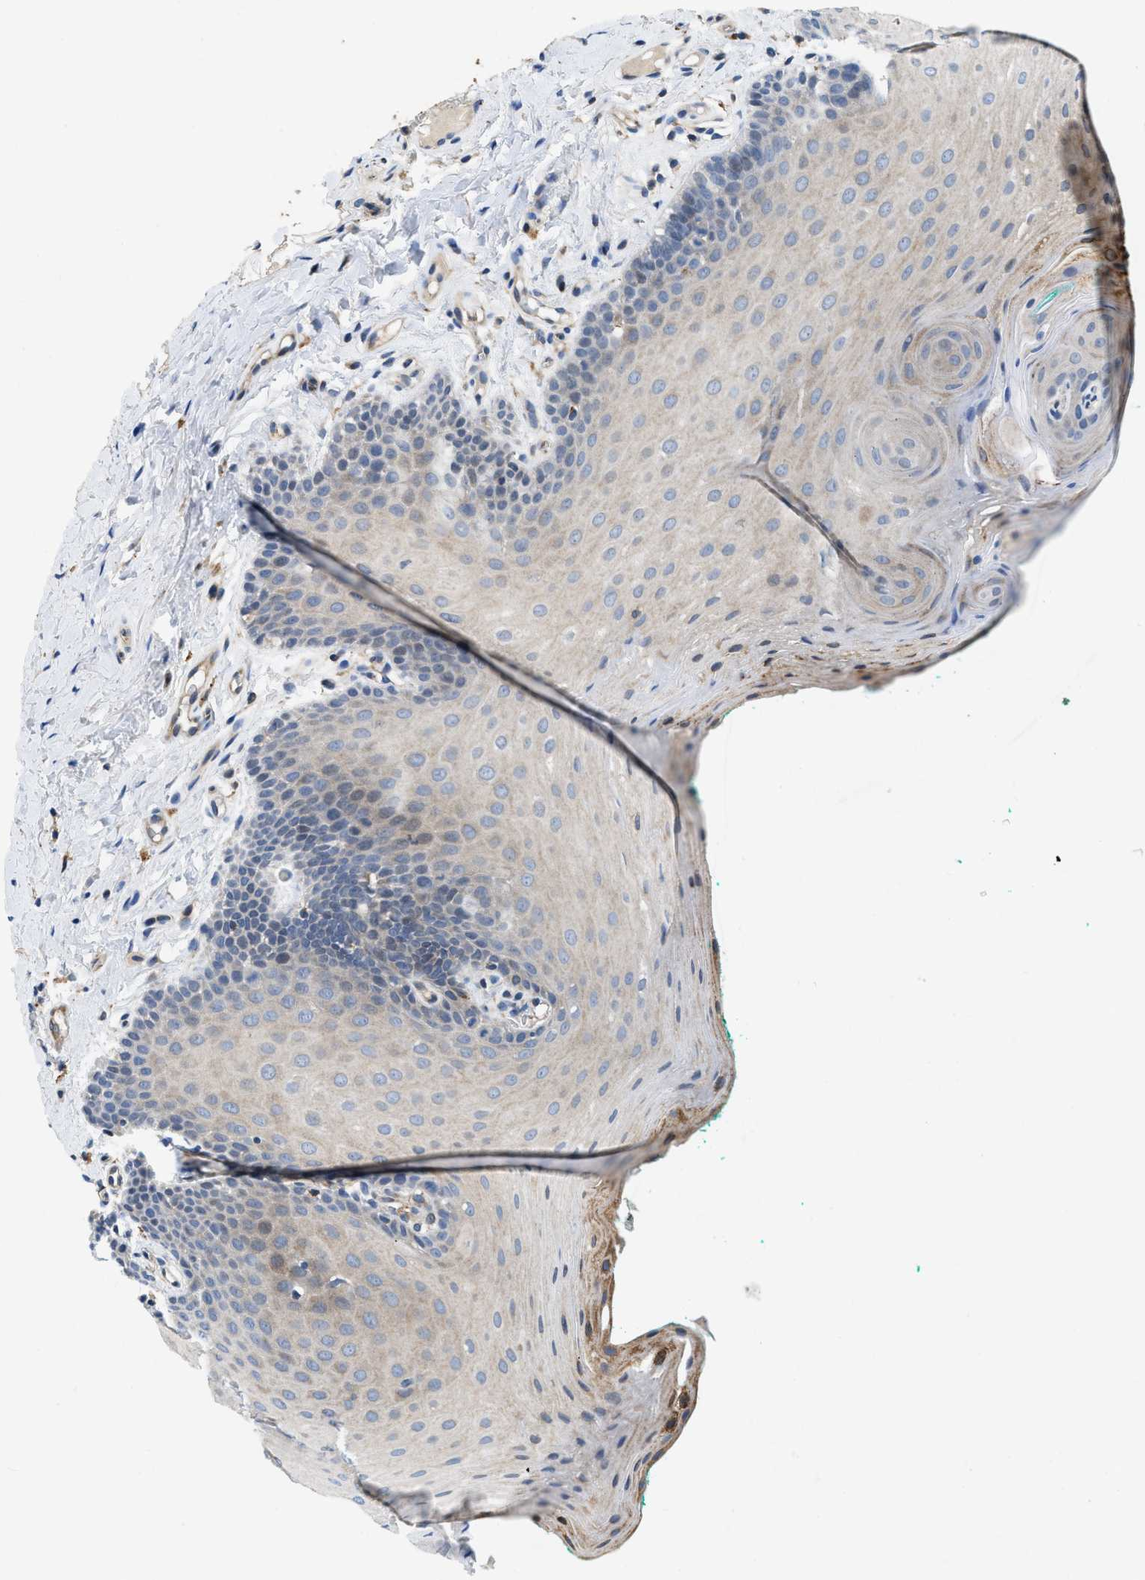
{"staining": {"intensity": "weak", "quantity": "<25%", "location": "cytoplasmic/membranous"}, "tissue": "oral mucosa", "cell_type": "Squamous epithelial cells", "image_type": "normal", "snomed": [{"axis": "morphology", "description": "Normal tissue, NOS"}, {"axis": "topography", "description": "Oral tissue"}], "caption": "This is a histopathology image of IHC staining of unremarkable oral mucosa, which shows no expression in squamous epithelial cells.", "gene": "ENPP4", "patient": {"sex": "male", "age": 58}}